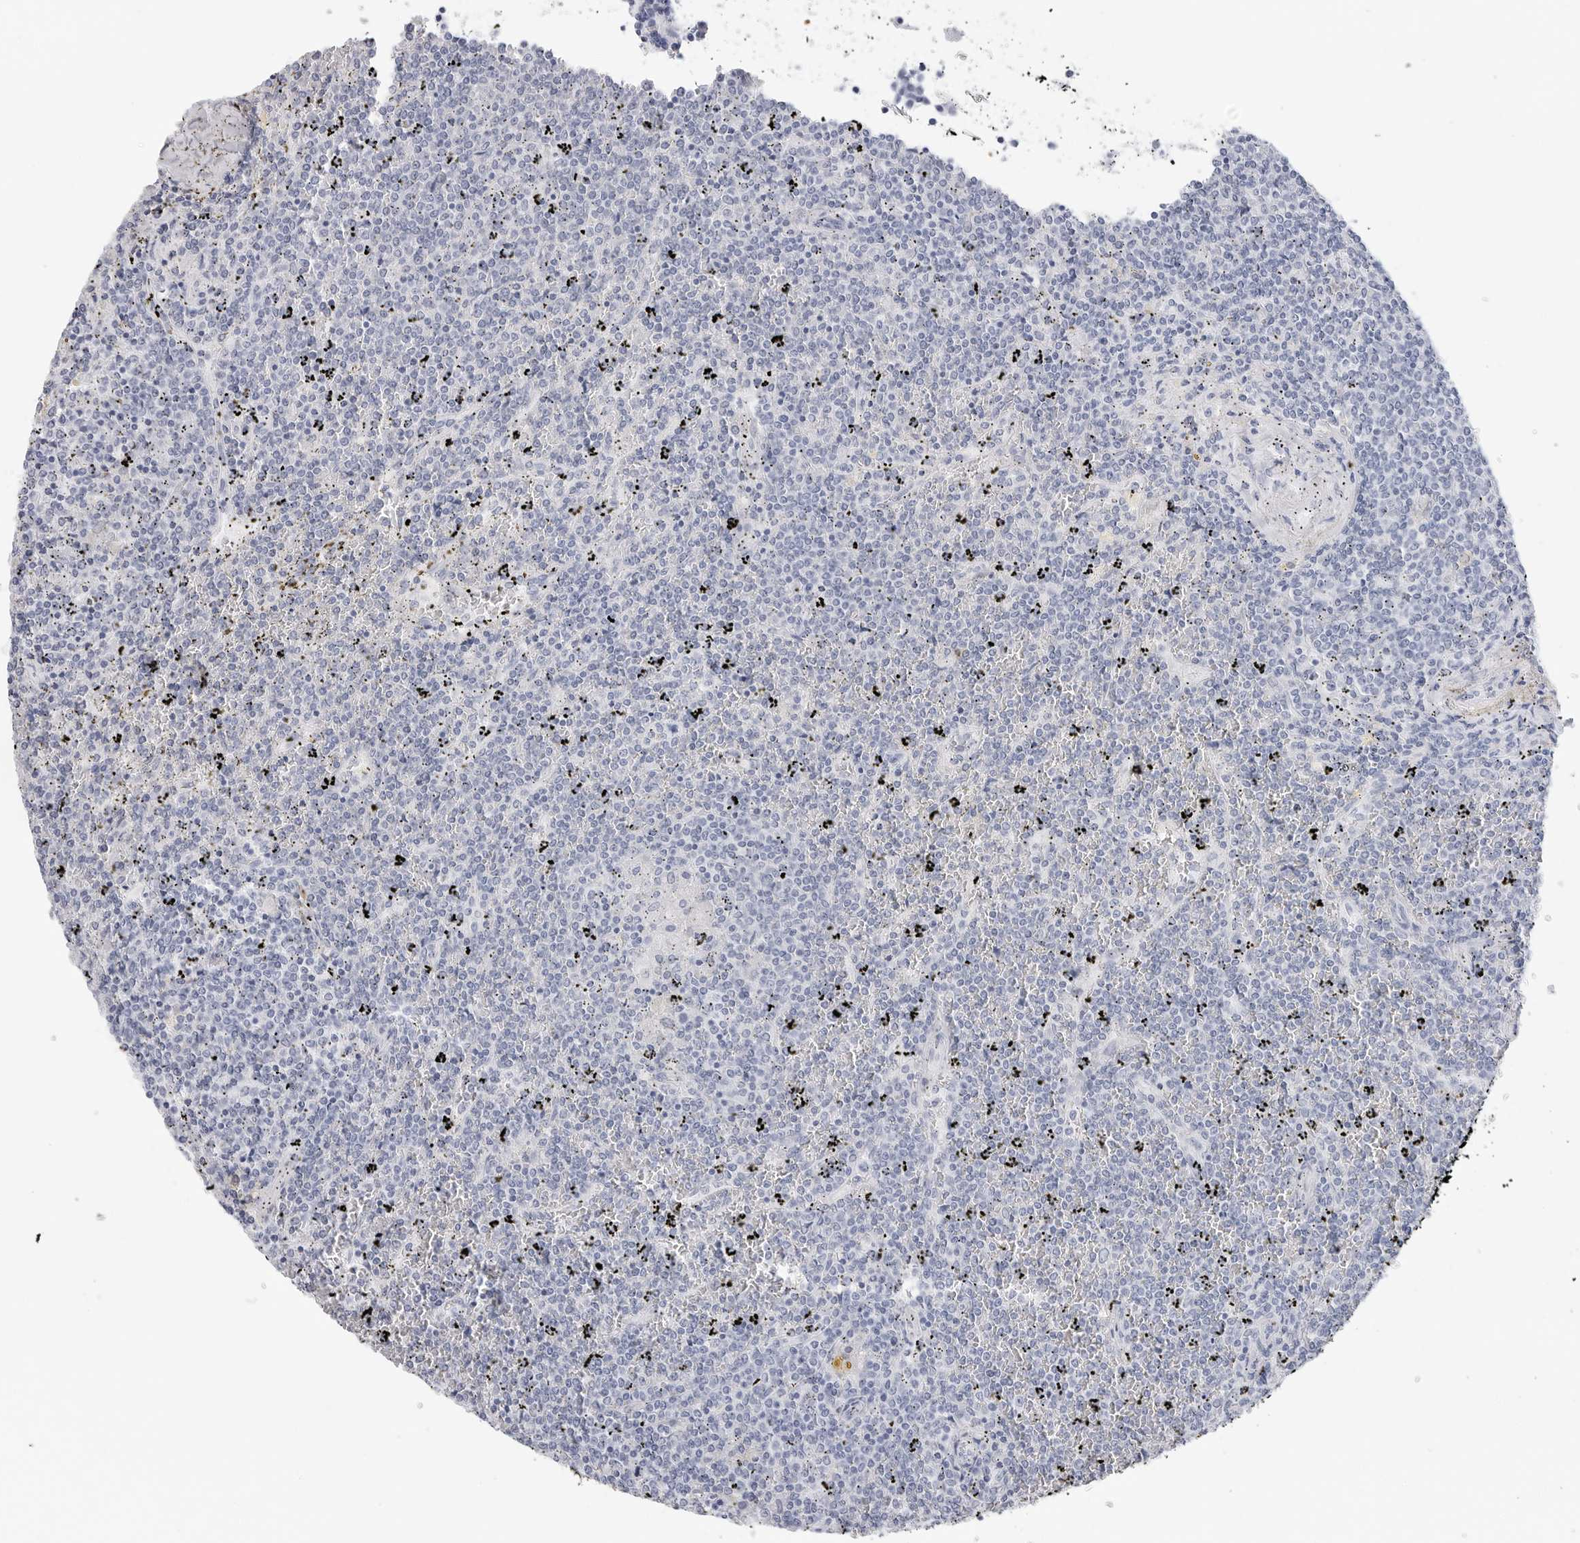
{"staining": {"intensity": "negative", "quantity": "none", "location": "none"}, "tissue": "lymphoma", "cell_type": "Tumor cells", "image_type": "cancer", "snomed": [{"axis": "morphology", "description": "Malignant lymphoma, non-Hodgkin's type, Low grade"}, {"axis": "topography", "description": "Spleen"}], "caption": "Tumor cells show no significant expression in low-grade malignant lymphoma, non-Hodgkin's type. The staining was performed using DAB to visualize the protein expression in brown, while the nuclei were stained in blue with hematoxylin (Magnification: 20x).", "gene": "HSPB7", "patient": {"sex": "female", "age": 19}}